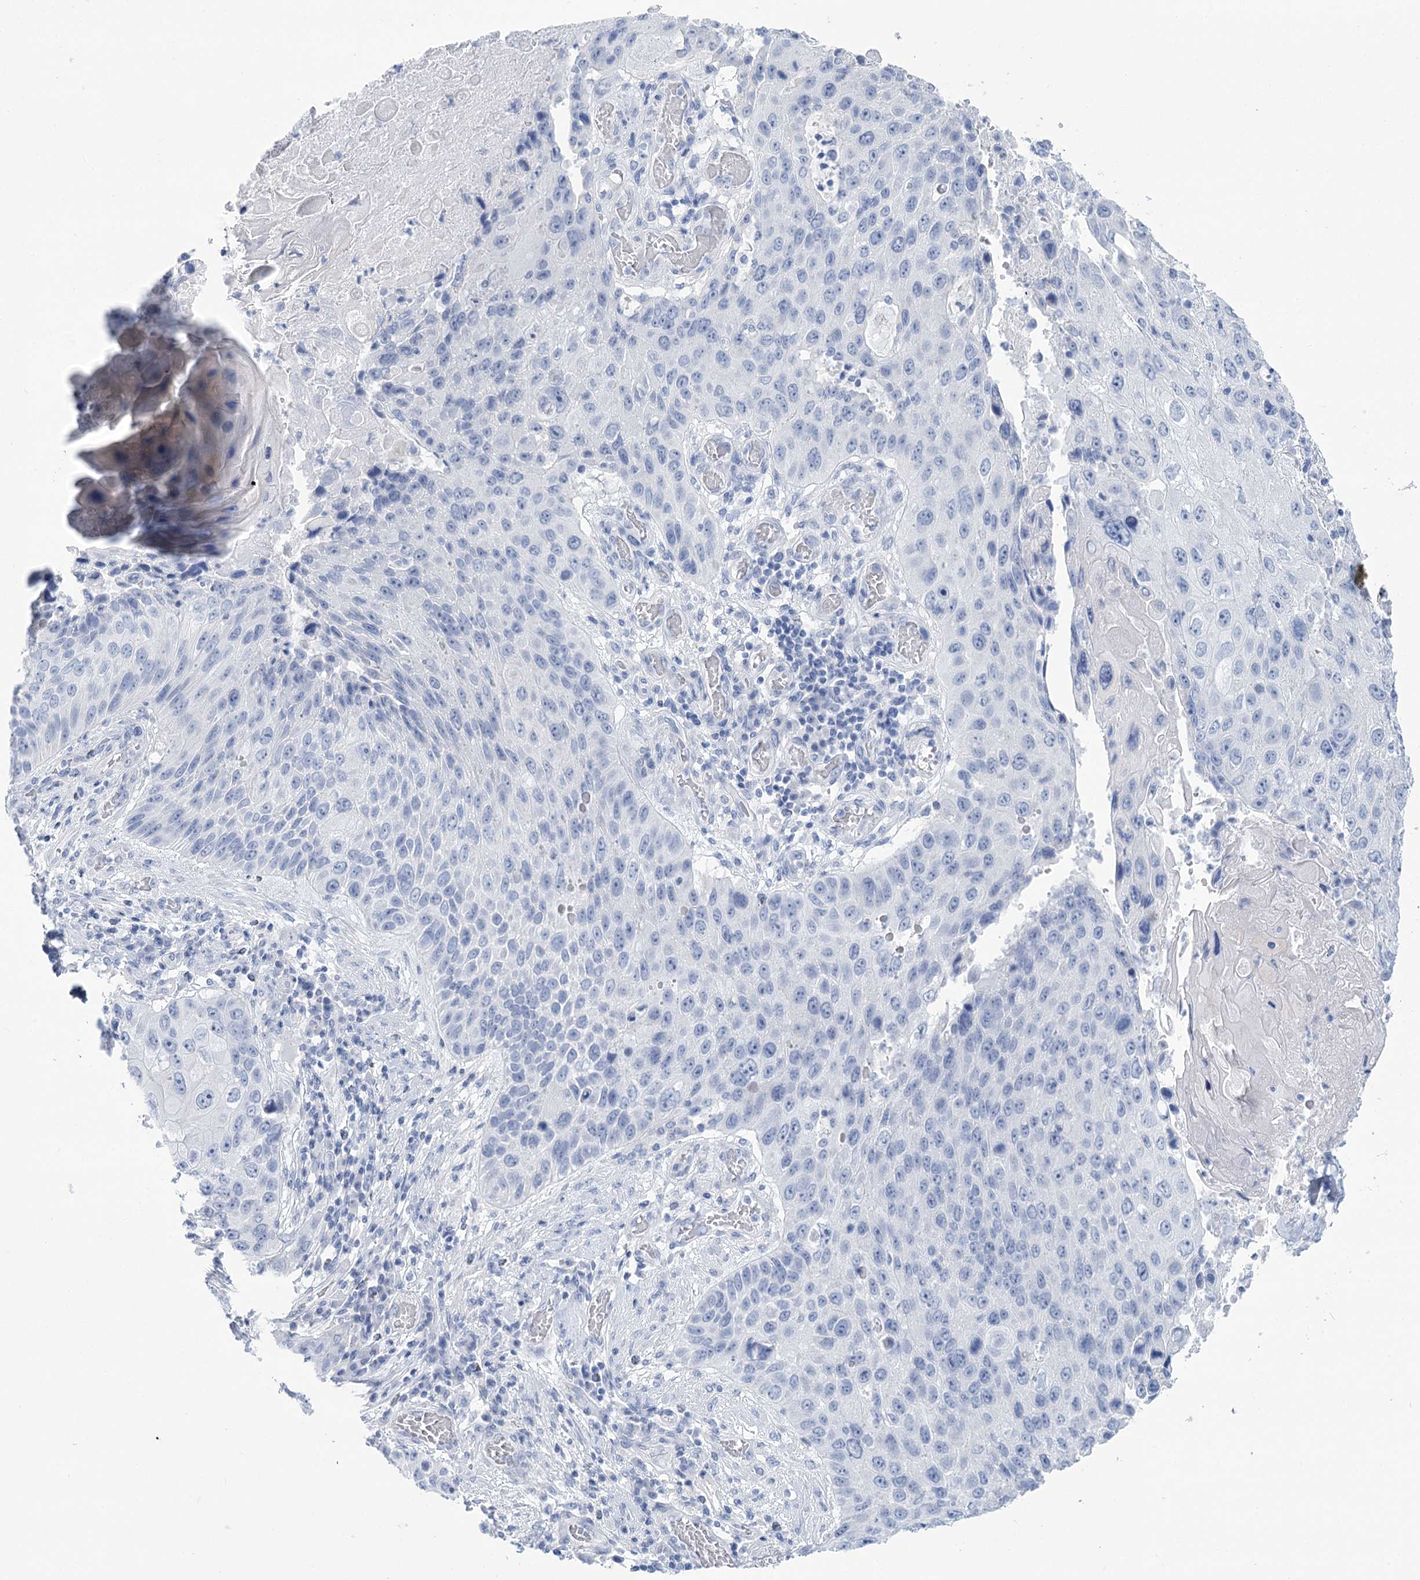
{"staining": {"intensity": "negative", "quantity": "none", "location": "none"}, "tissue": "lung cancer", "cell_type": "Tumor cells", "image_type": "cancer", "snomed": [{"axis": "morphology", "description": "Squamous cell carcinoma, NOS"}, {"axis": "topography", "description": "Lung"}], "caption": "Squamous cell carcinoma (lung) stained for a protein using immunohistochemistry demonstrates no expression tumor cells.", "gene": "PBLD", "patient": {"sex": "male", "age": 61}}